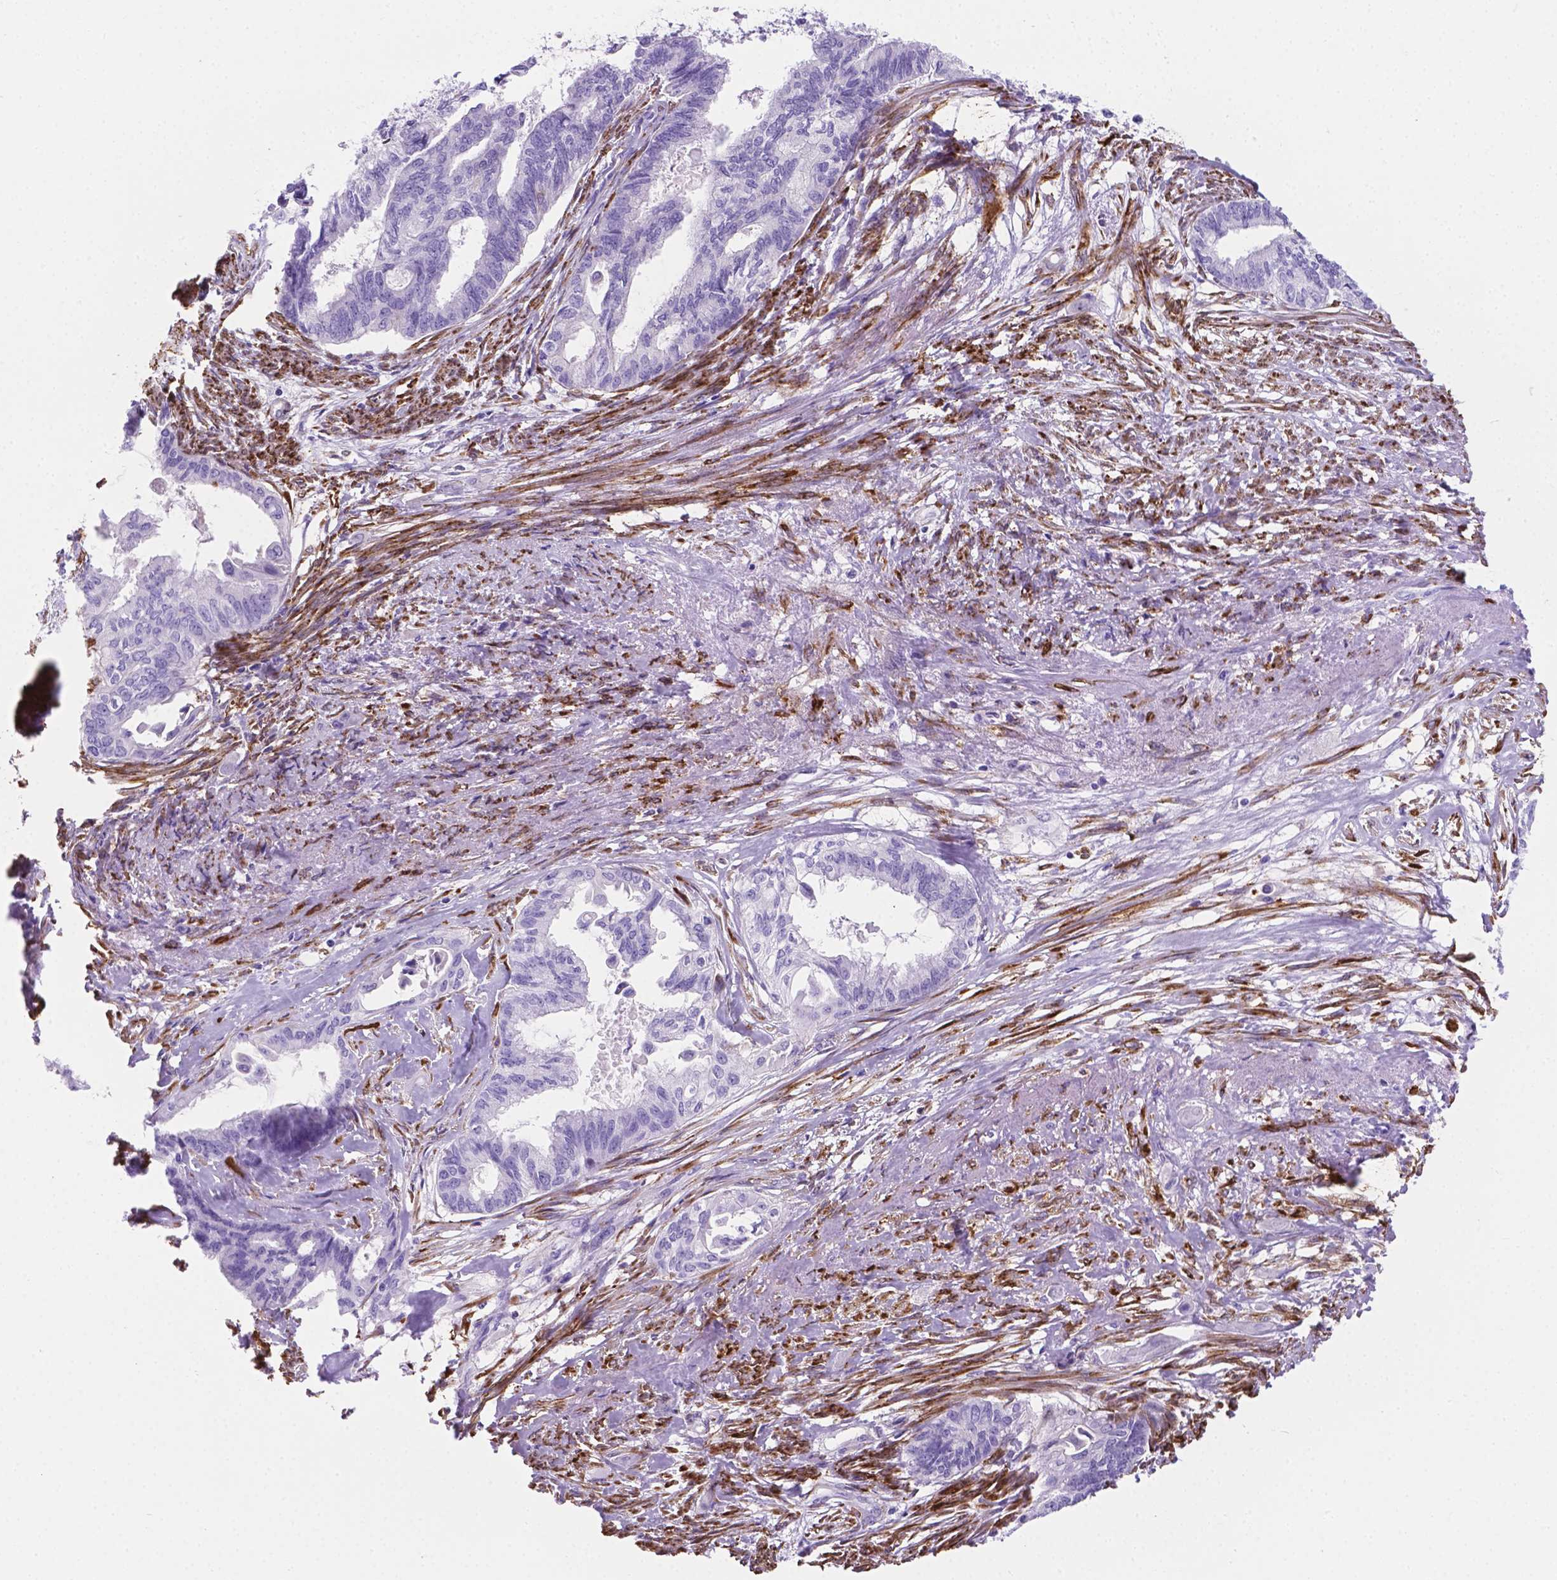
{"staining": {"intensity": "negative", "quantity": "none", "location": "none"}, "tissue": "endometrial cancer", "cell_type": "Tumor cells", "image_type": "cancer", "snomed": [{"axis": "morphology", "description": "Adenocarcinoma, NOS"}, {"axis": "topography", "description": "Endometrium"}], "caption": "High magnification brightfield microscopy of endometrial cancer stained with DAB (brown) and counterstained with hematoxylin (blue): tumor cells show no significant positivity. Brightfield microscopy of IHC stained with DAB (3,3'-diaminobenzidine) (brown) and hematoxylin (blue), captured at high magnification.", "gene": "MACF1", "patient": {"sex": "female", "age": 86}}